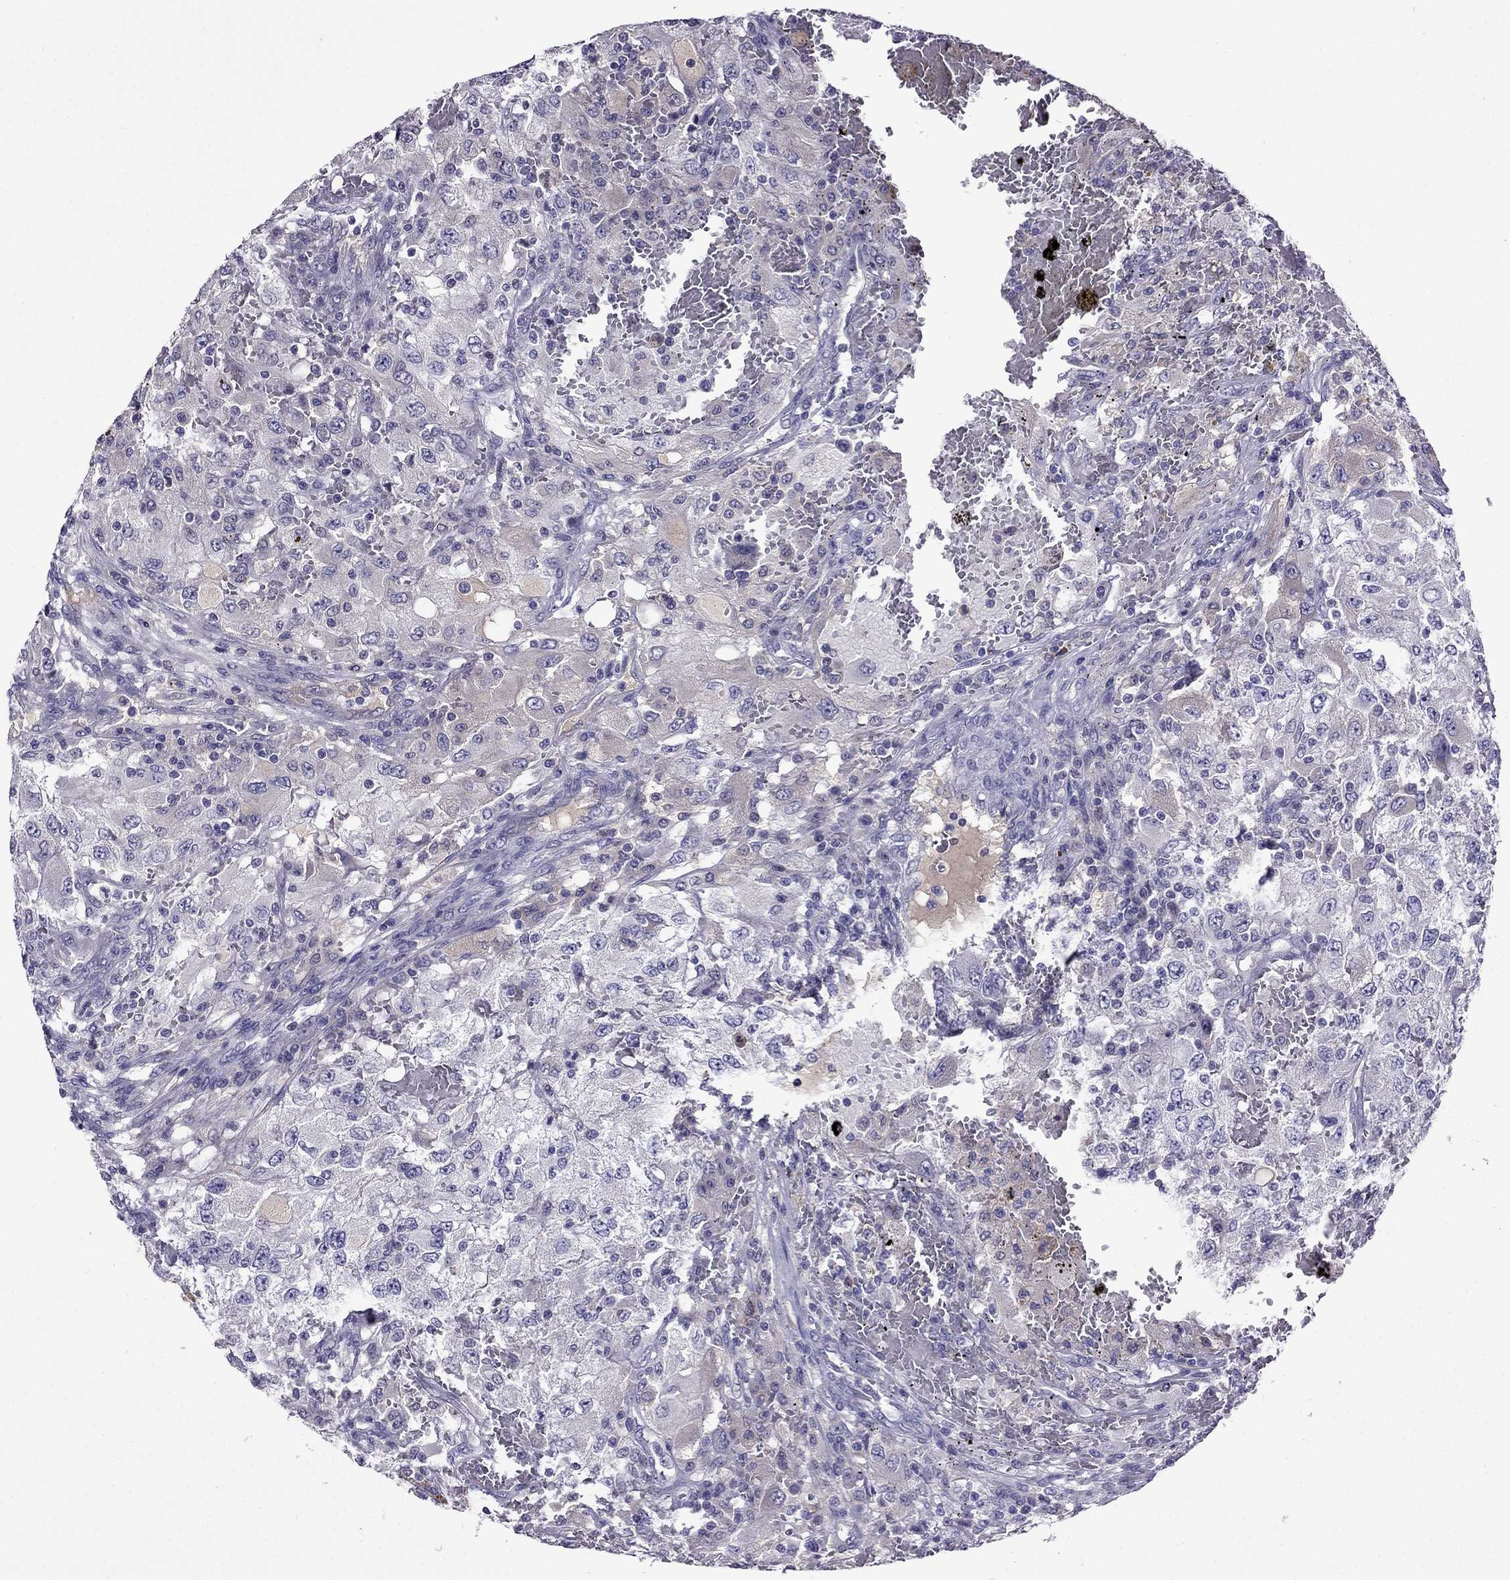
{"staining": {"intensity": "negative", "quantity": "none", "location": "none"}, "tissue": "renal cancer", "cell_type": "Tumor cells", "image_type": "cancer", "snomed": [{"axis": "morphology", "description": "Adenocarcinoma, NOS"}, {"axis": "topography", "description": "Kidney"}], "caption": "Photomicrograph shows no significant protein staining in tumor cells of renal cancer (adenocarcinoma).", "gene": "SPTBN4", "patient": {"sex": "female", "age": 67}}